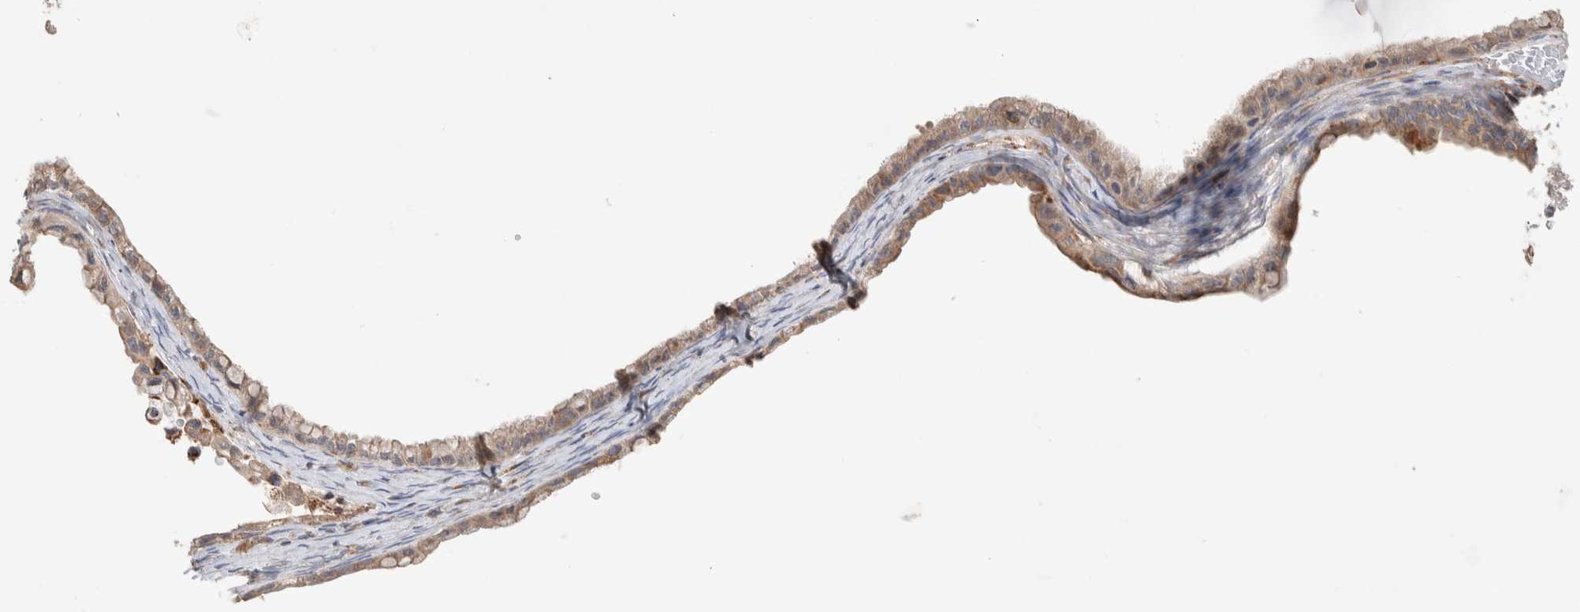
{"staining": {"intensity": "weak", "quantity": ">75%", "location": "cytoplasmic/membranous"}, "tissue": "ovarian cancer", "cell_type": "Tumor cells", "image_type": "cancer", "snomed": [{"axis": "morphology", "description": "Cystadenocarcinoma, mucinous, NOS"}, {"axis": "topography", "description": "Ovary"}], "caption": "Mucinous cystadenocarcinoma (ovarian) stained for a protein (brown) shows weak cytoplasmic/membranous positive staining in approximately >75% of tumor cells.", "gene": "ADCY8", "patient": {"sex": "female", "age": 80}}